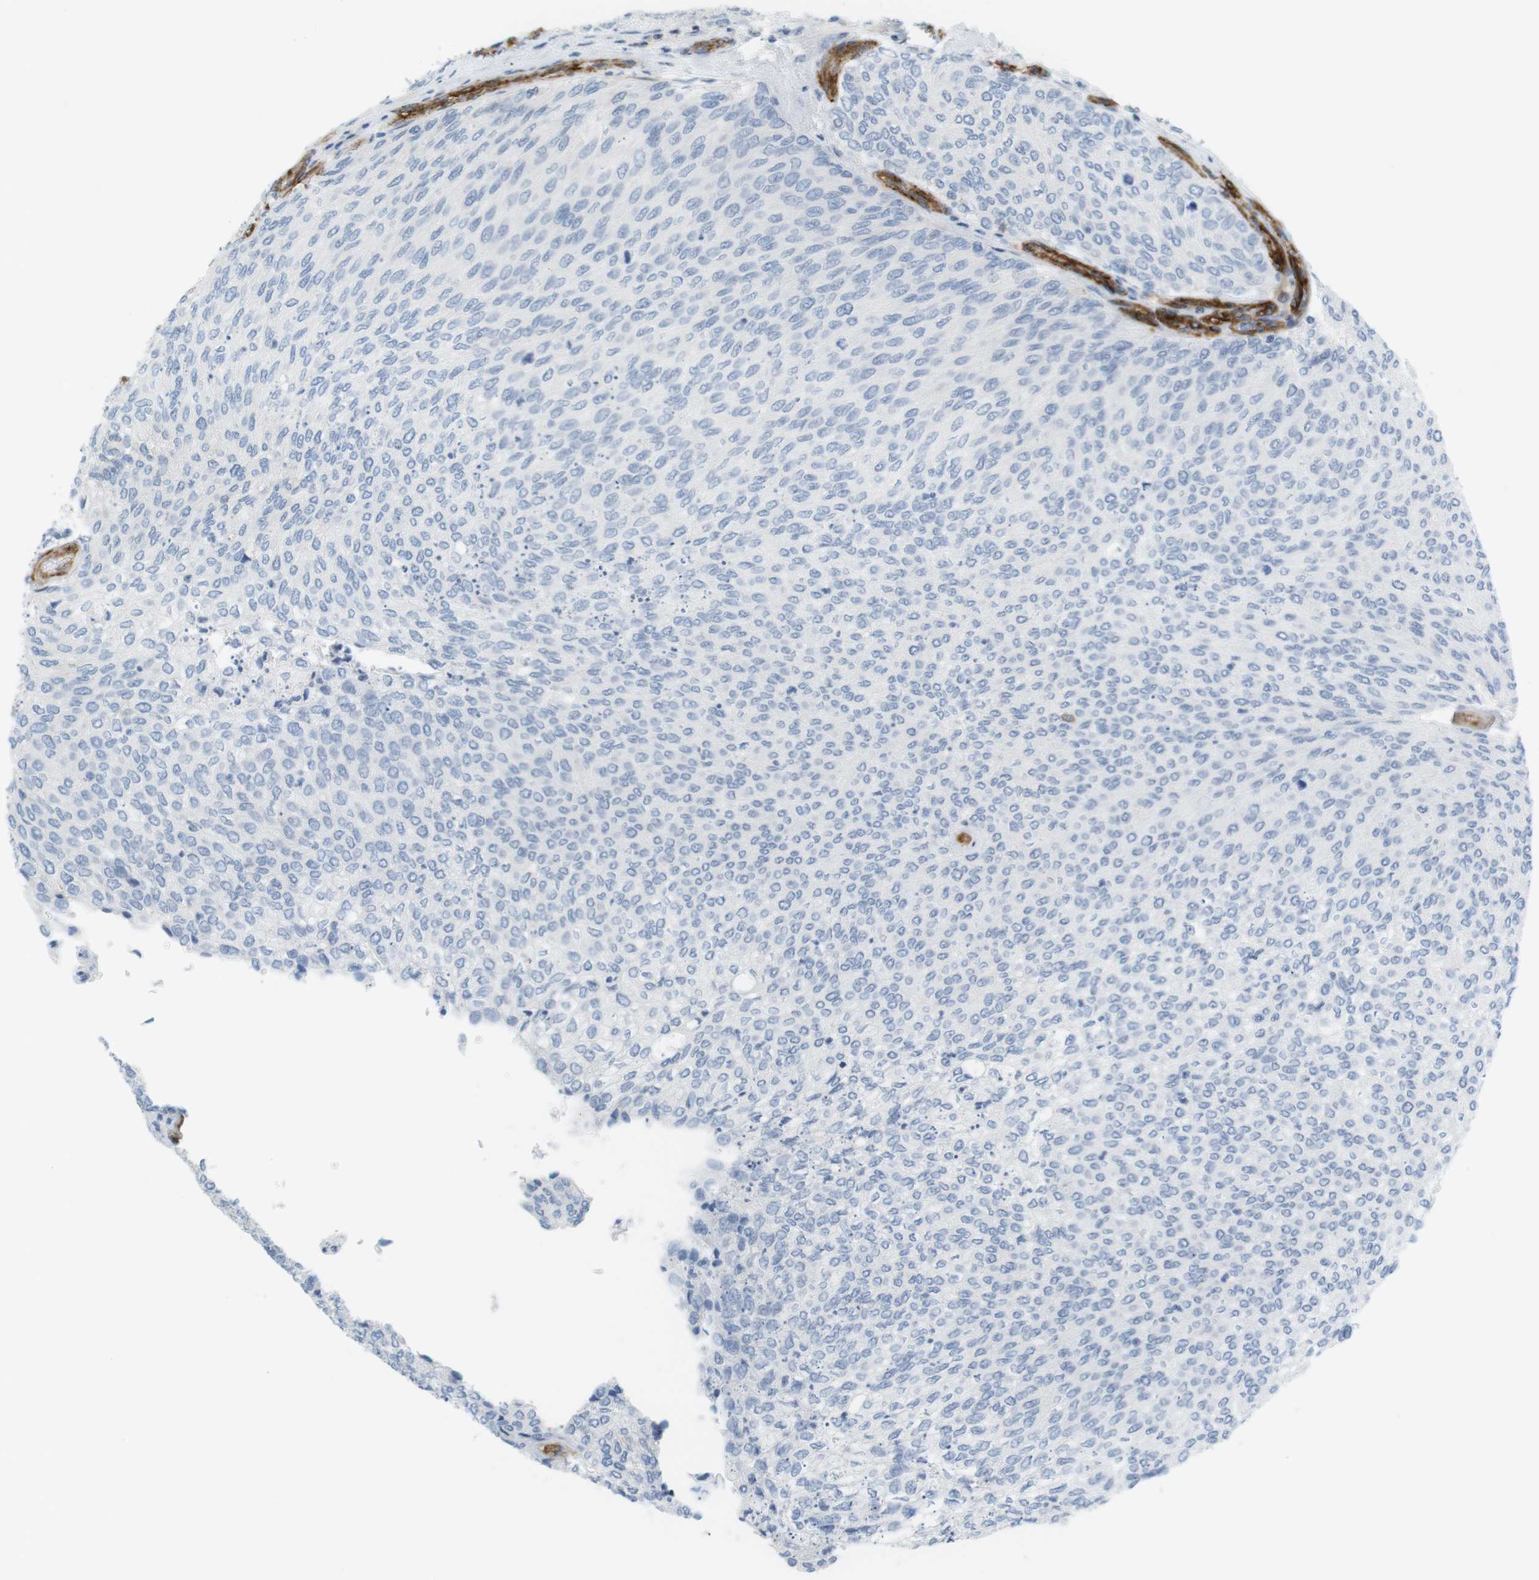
{"staining": {"intensity": "negative", "quantity": "none", "location": "none"}, "tissue": "urothelial cancer", "cell_type": "Tumor cells", "image_type": "cancer", "snomed": [{"axis": "morphology", "description": "Urothelial carcinoma, Low grade"}, {"axis": "topography", "description": "Urinary bladder"}], "caption": "A photomicrograph of human urothelial carcinoma (low-grade) is negative for staining in tumor cells. (Brightfield microscopy of DAB IHC at high magnification).", "gene": "F2R", "patient": {"sex": "female", "age": 79}}